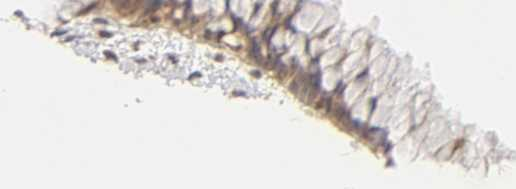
{"staining": {"intensity": "weak", "quantity": ">75%", "location": "cytoplasmic/membranous,nuclear"}, "tissue": "cervix", "cell_type": "Glandular cells", "image_type": "normal", "snomed": [{"axis": "morphology", "description": "Normal tissue, NOS"}, {"axis": "topography", "description": "Cervix"}], "caption": "DAB immunohistochemical staining of normal human cervix shows weak cytoplasmic/membranous,nuclear protein positivity in approximately >75% of glandular cells. Using DAB (brown) and hematoxylin (blue) stains, captured at high magnification using brightfield microscopy.", "gene": "CDC37", "patient": {"sex": "female", "age": 46}}